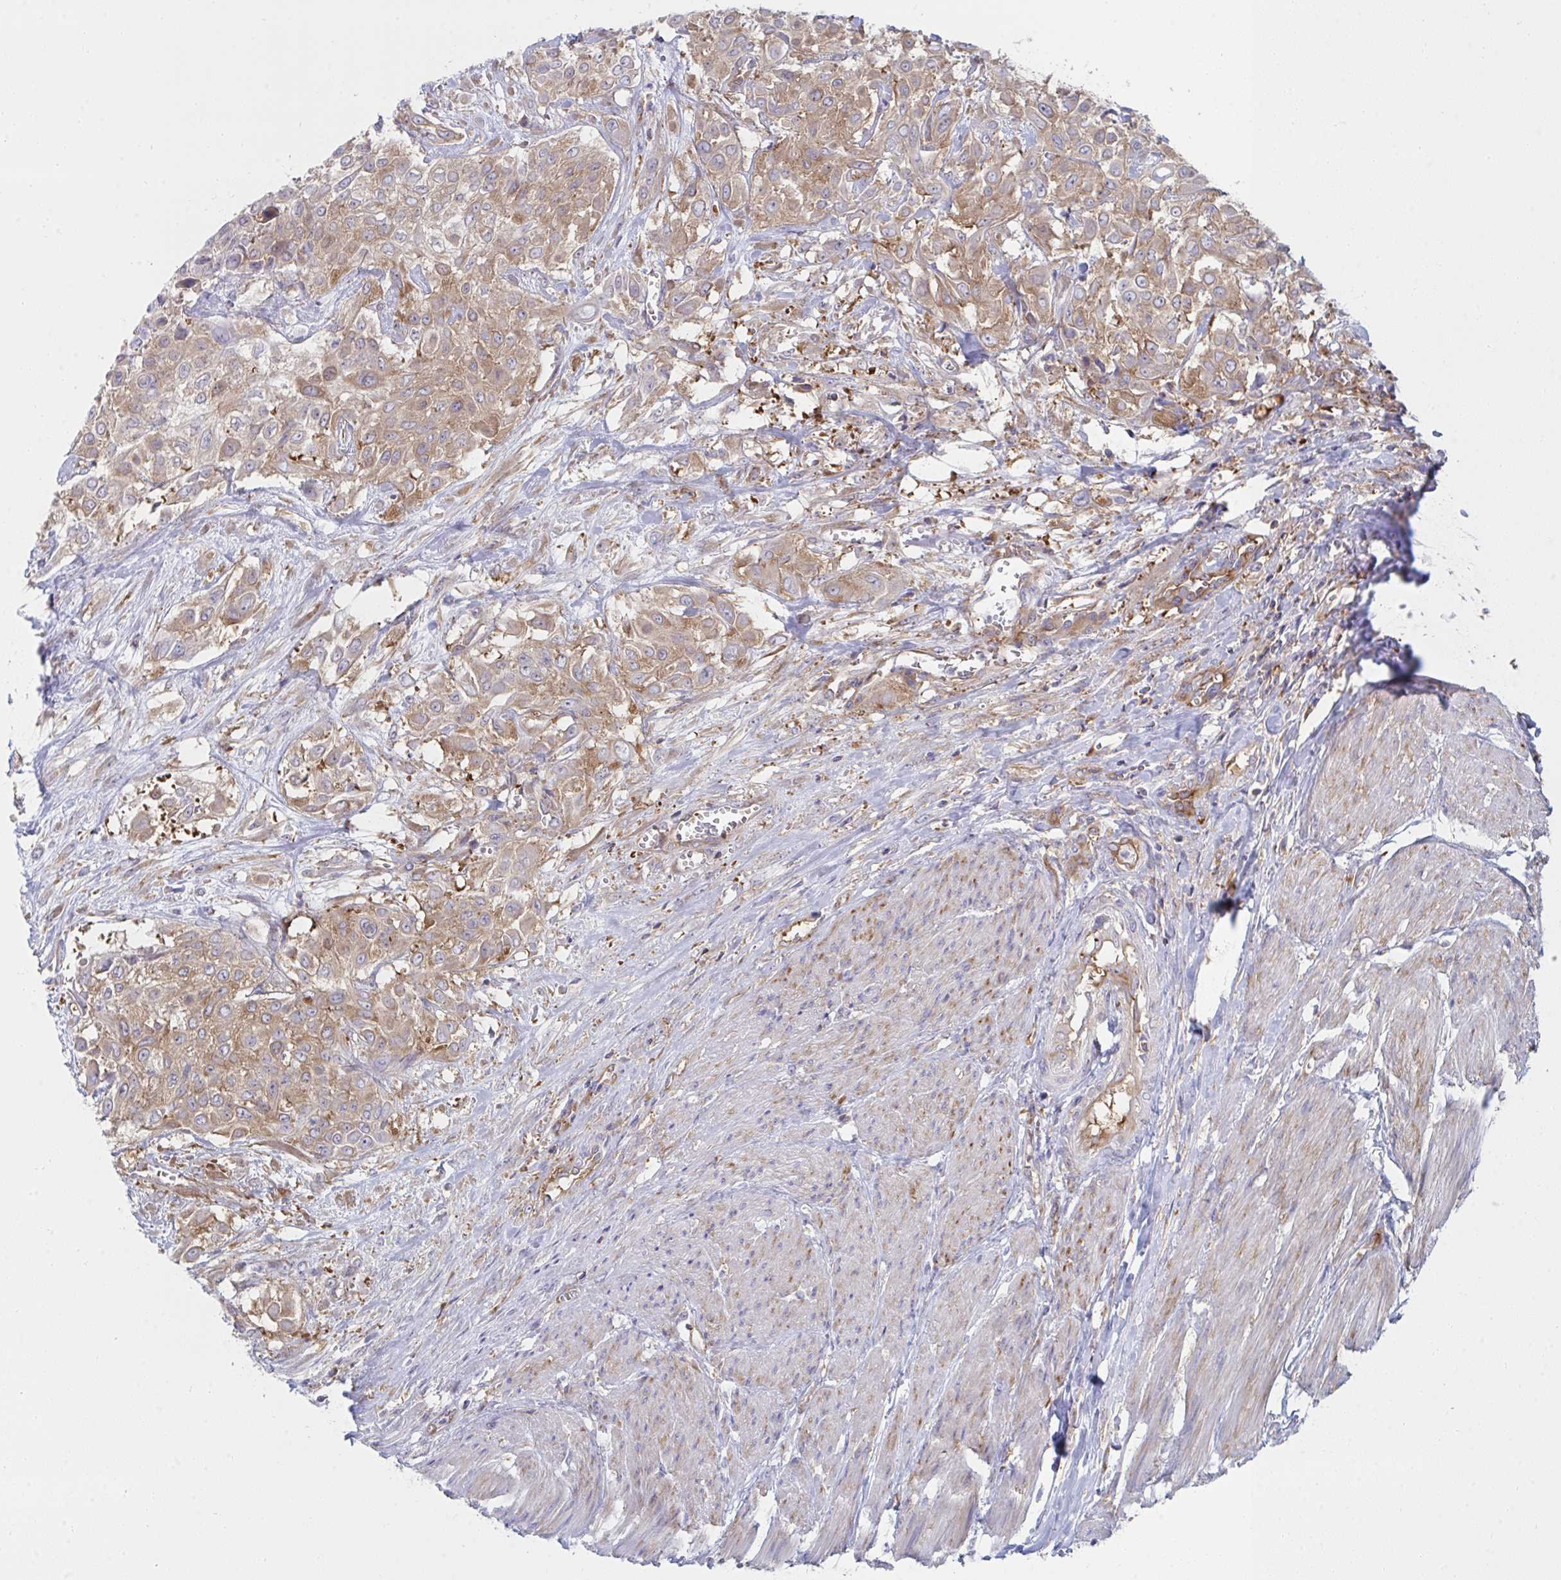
{"staining": {"intensity": "moderate", "quantity": ">75%", "location": "cytoplasmic/membranous"}, "tissue": "urothelial cancer", "cell_type": "Tumor cells", "image_type": "cancer", "snomed": [{"axis": "morphology", "description": "Urothelial carcinoma, High grade"}, {"axis": "topography", "description": "Urinary bladder"}], "caption": "An image showing moderate cytoplasmic/membranous staining in approximately >75% of tumor cells in urothelial cancer, as visualized by brown immunohistochemical staining.", "gene": "WNK1", "patient": {"sex": "male", "age": 57}}